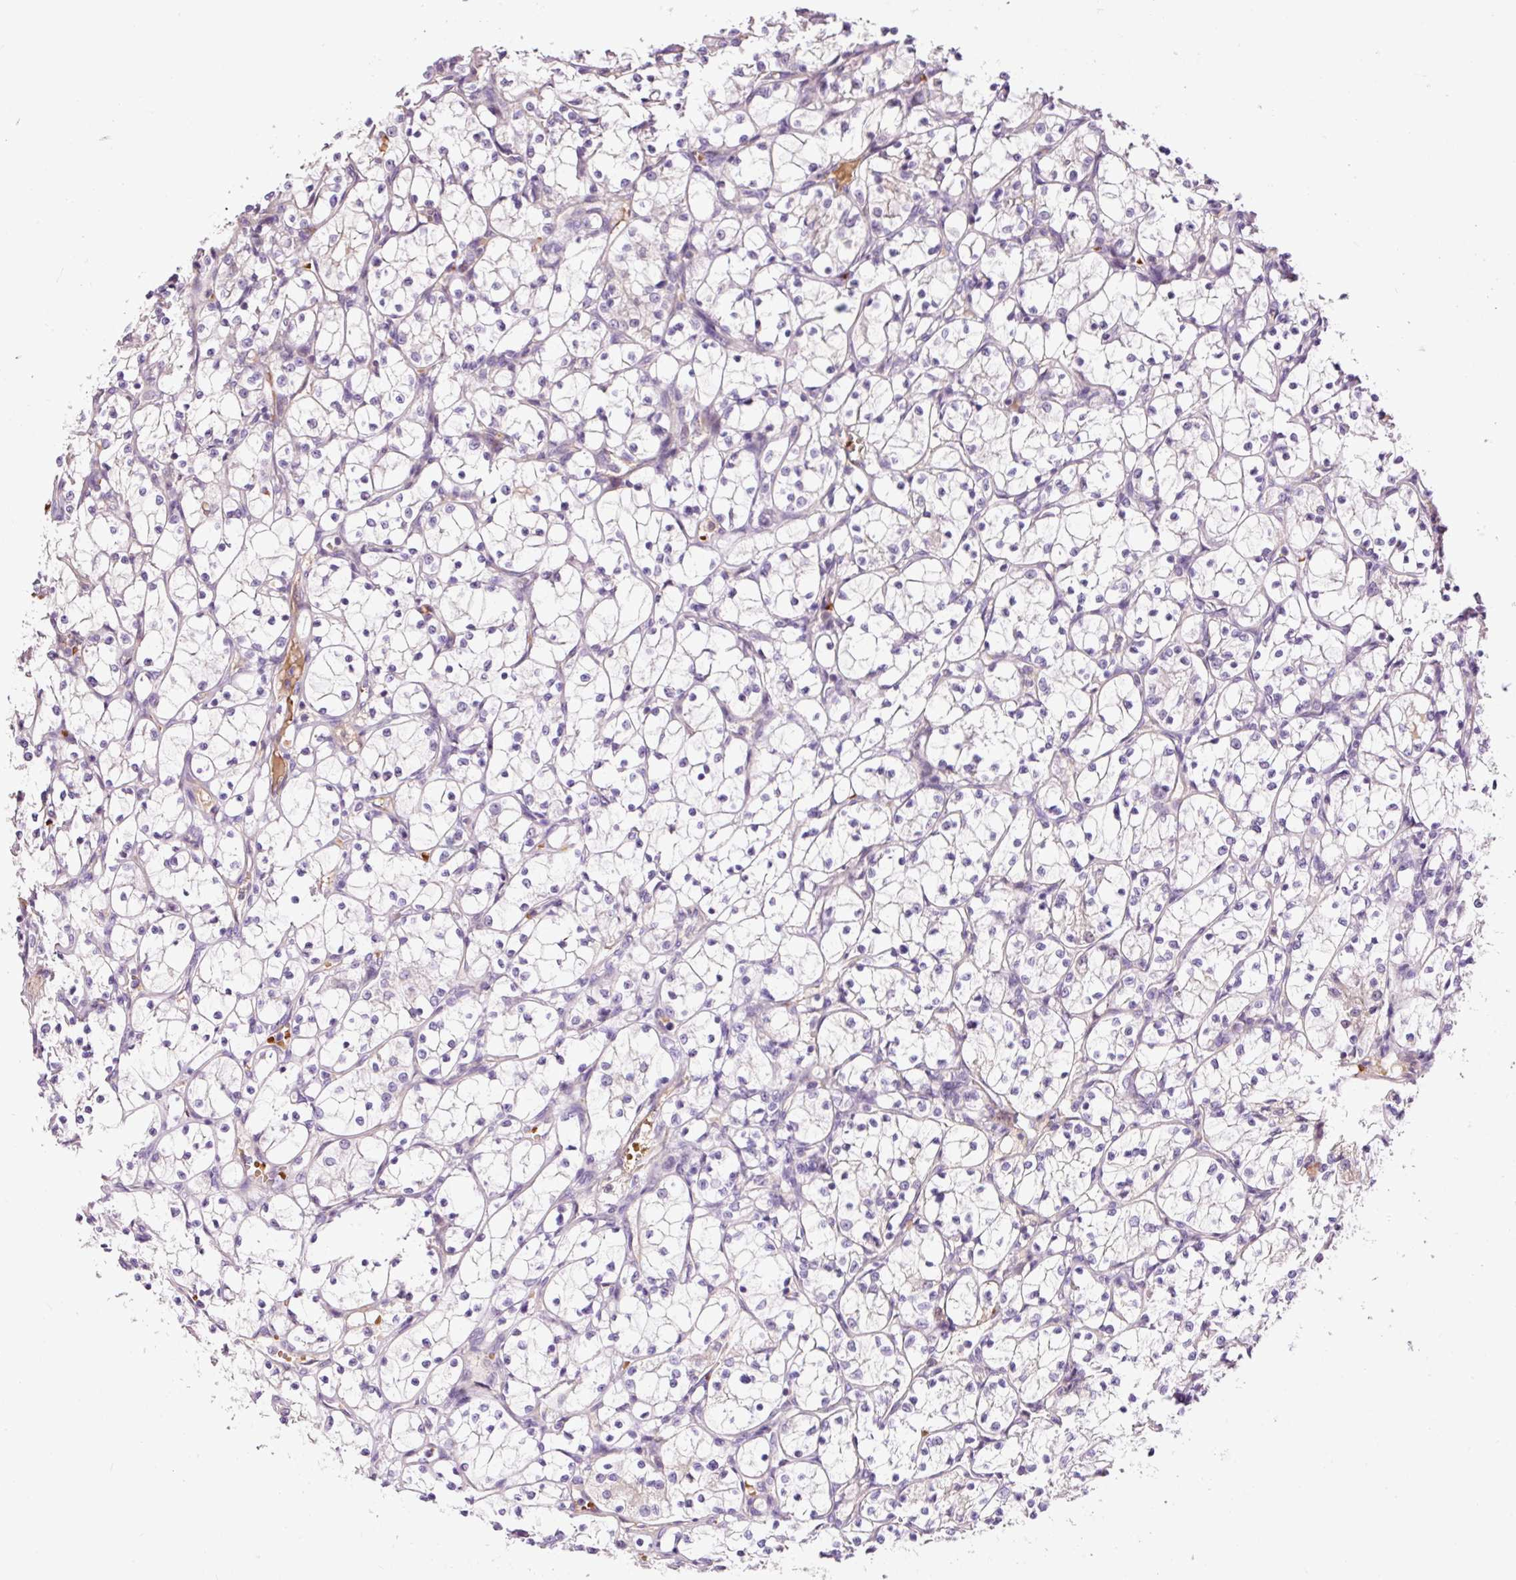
{"staining": {"intensity": "negative", "quantity": "none", "location": "none"}, "tissue": "renal cancer", "cell_type": "Tumor cells", "image_type": "cancer", "snomed": [{"axis": "morphology", "description": "Adenocarcinoma, NOS"}, {"axis": "topography", "description": "Kidney"}], "caption": "An image of renal cancer stained for a protein reveals no brown staining in tumor cells.", "gene": "TMEM235", "patient": {"sex": "female", "age": 69}}